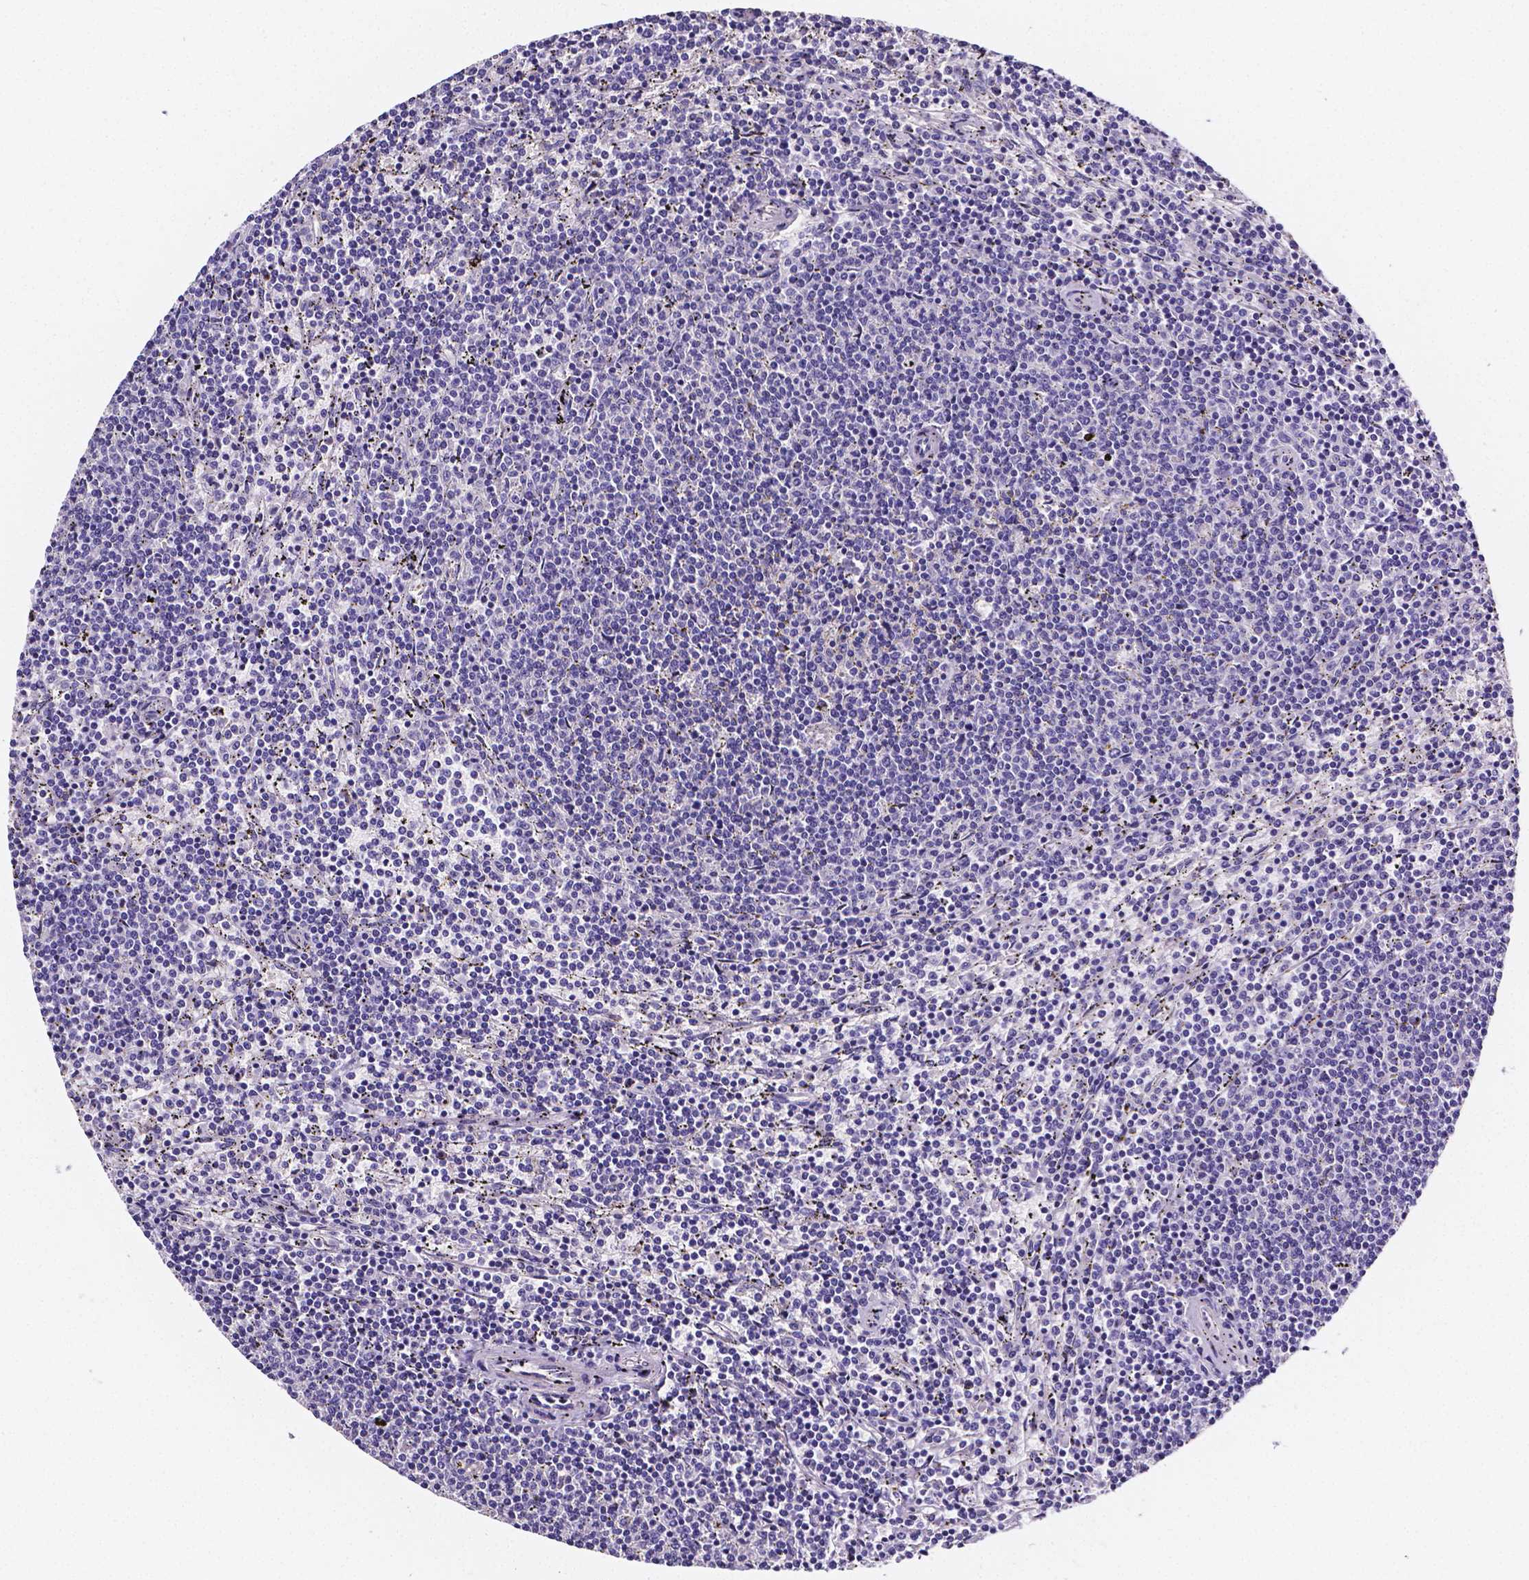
{"staining": {"intensity": "negative", "quantity": "none", "location": "none"}, "tissue": "lymphoma", "cell_type": "Tumor cells", "image_type": "cancer", "snomed": [{"axis": "morphology", "description": "Malignant lymphoma, non-Hodgkin's type, Low grade"}, {"axis": "topography", "description": "Spleen"}], "caption": "The immunohistochemistry photomicrograph has no significant expression in tumor cells of malignant lymphoma, non-Hodgkin's type (low-grade) tissue.", "gene": "NRGN", "patient": {"sex": "female", "age": 50}}